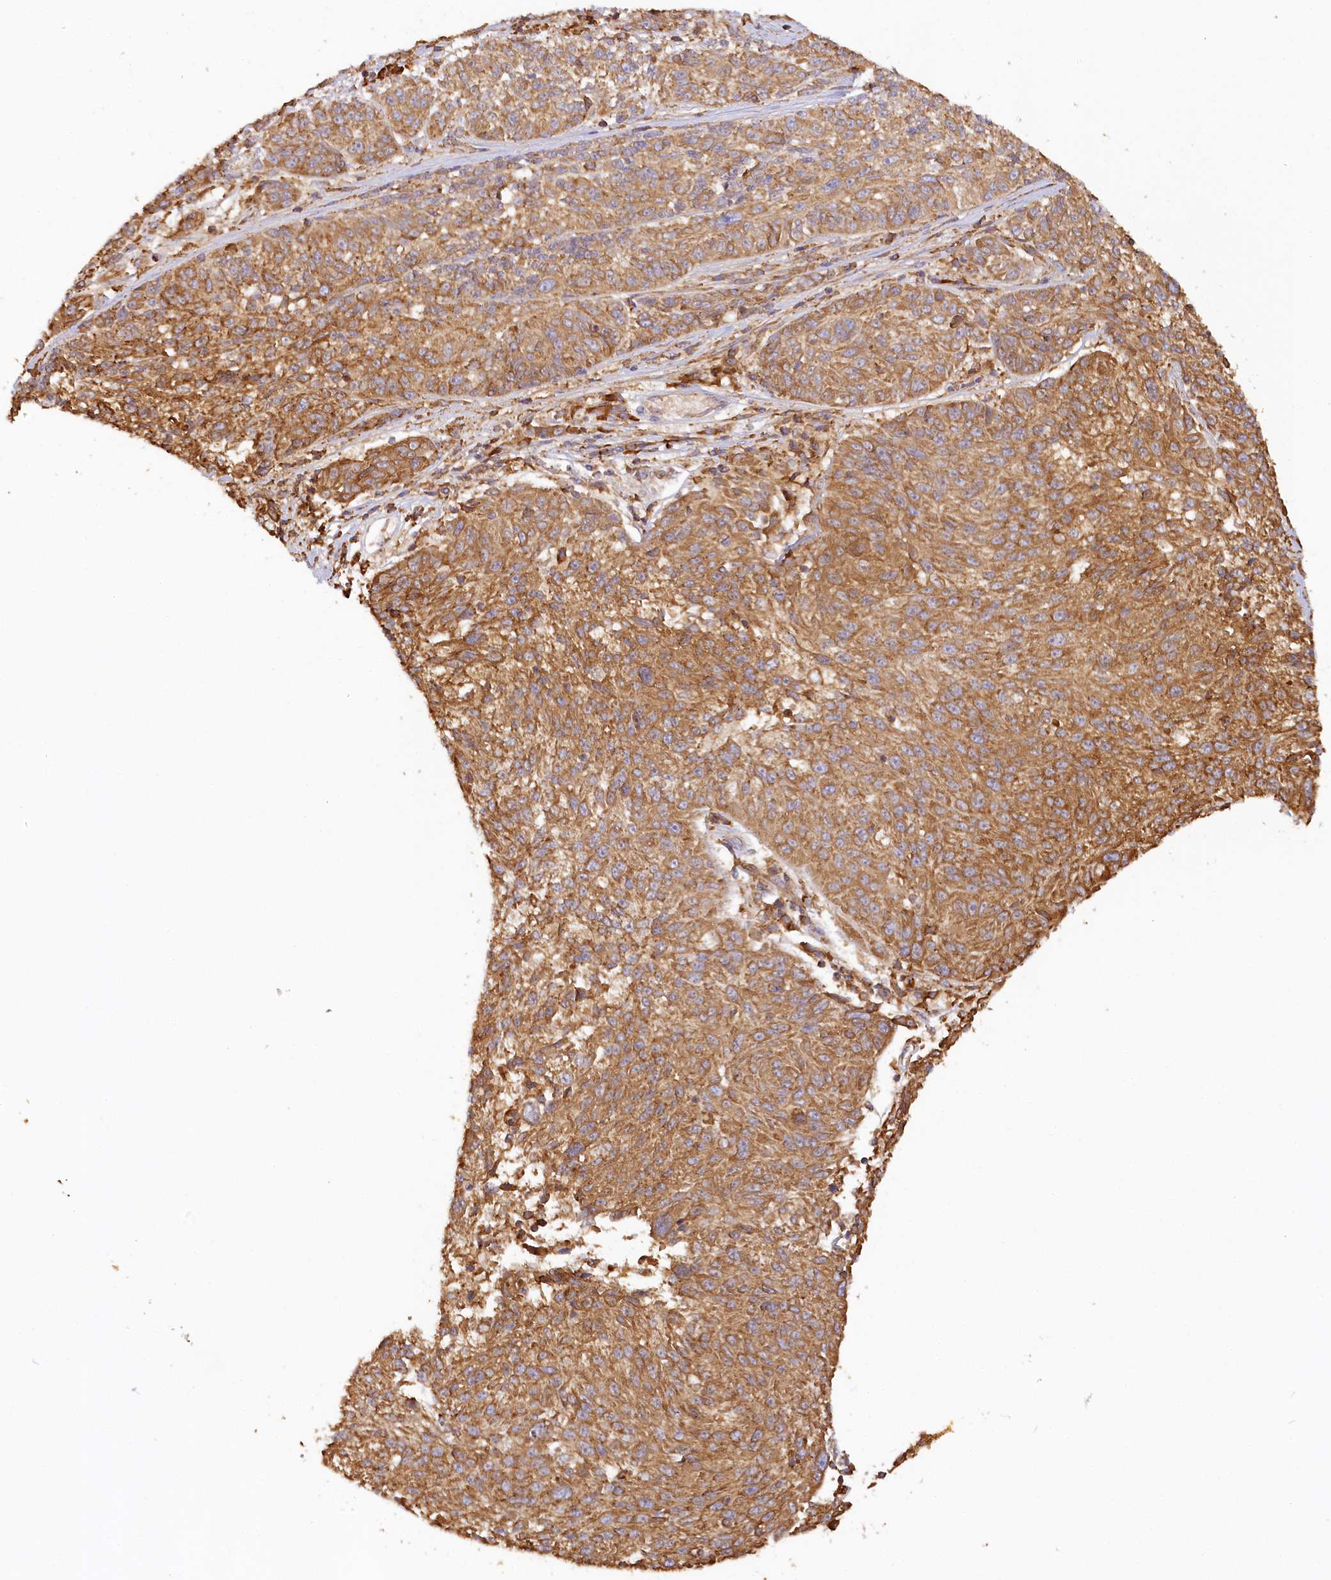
{"staining": {"intensity": "moderate", "quantity": ">75%", "location": "cytoplasmic/membranous"}, "tissue": "melanoma", "cell_type": "Tumor cells", "image_type": "cancer", "snomed": [{"axis": "morphology", "description": "Malignant melanoma, NOS"}, {"axis": "topography", "description": "Skin"}], "caption": "IHC photomicrograph of melanoma stained for a protein (brown), which displays medium levels of moderate cytoplasmic/membranous staining in about >75% of tumor cells.", "gene": "ACAP2", "patient": {"sex": "male", "age": 53}}